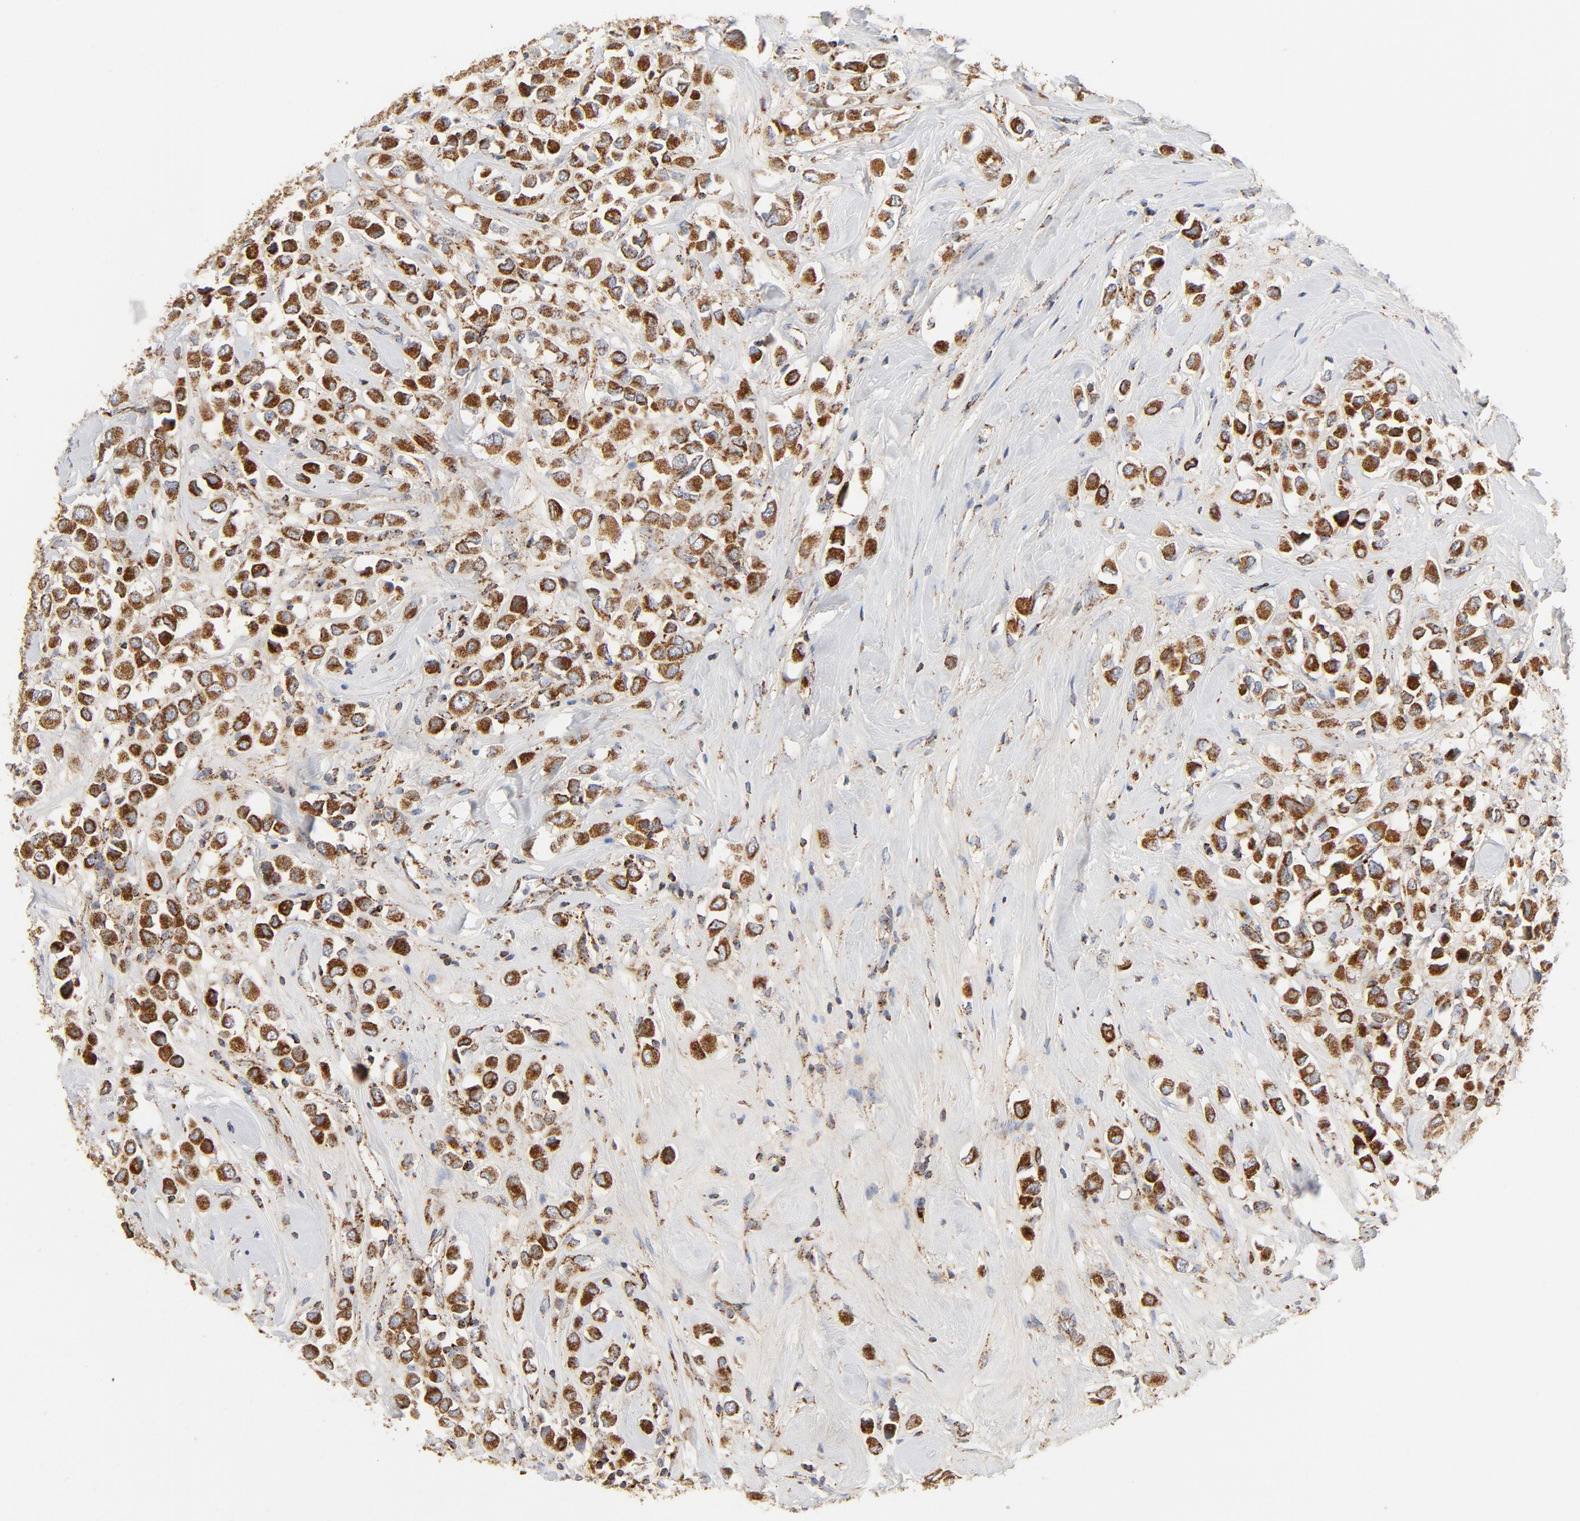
{"staining": {"intensity": "strong", "quantity": ">75%", "location": "cytoplasmic/membranous"}, "tissue": "breast cancer", "cell_type": "Tumor cells", "image_type": "cancer", "snomed": [{"axis": "morphology", "description": "Duct carcinoma"}, {"axis": "topography", "description": "Breast"}], "caption": "A photomicrograph of breast cancer stained for a protein reveals strong cytoplasmic/membranous brown staining in tumor cells.", "gene": "PCNX4", "patient": {"sex": "female", "age": 61}}